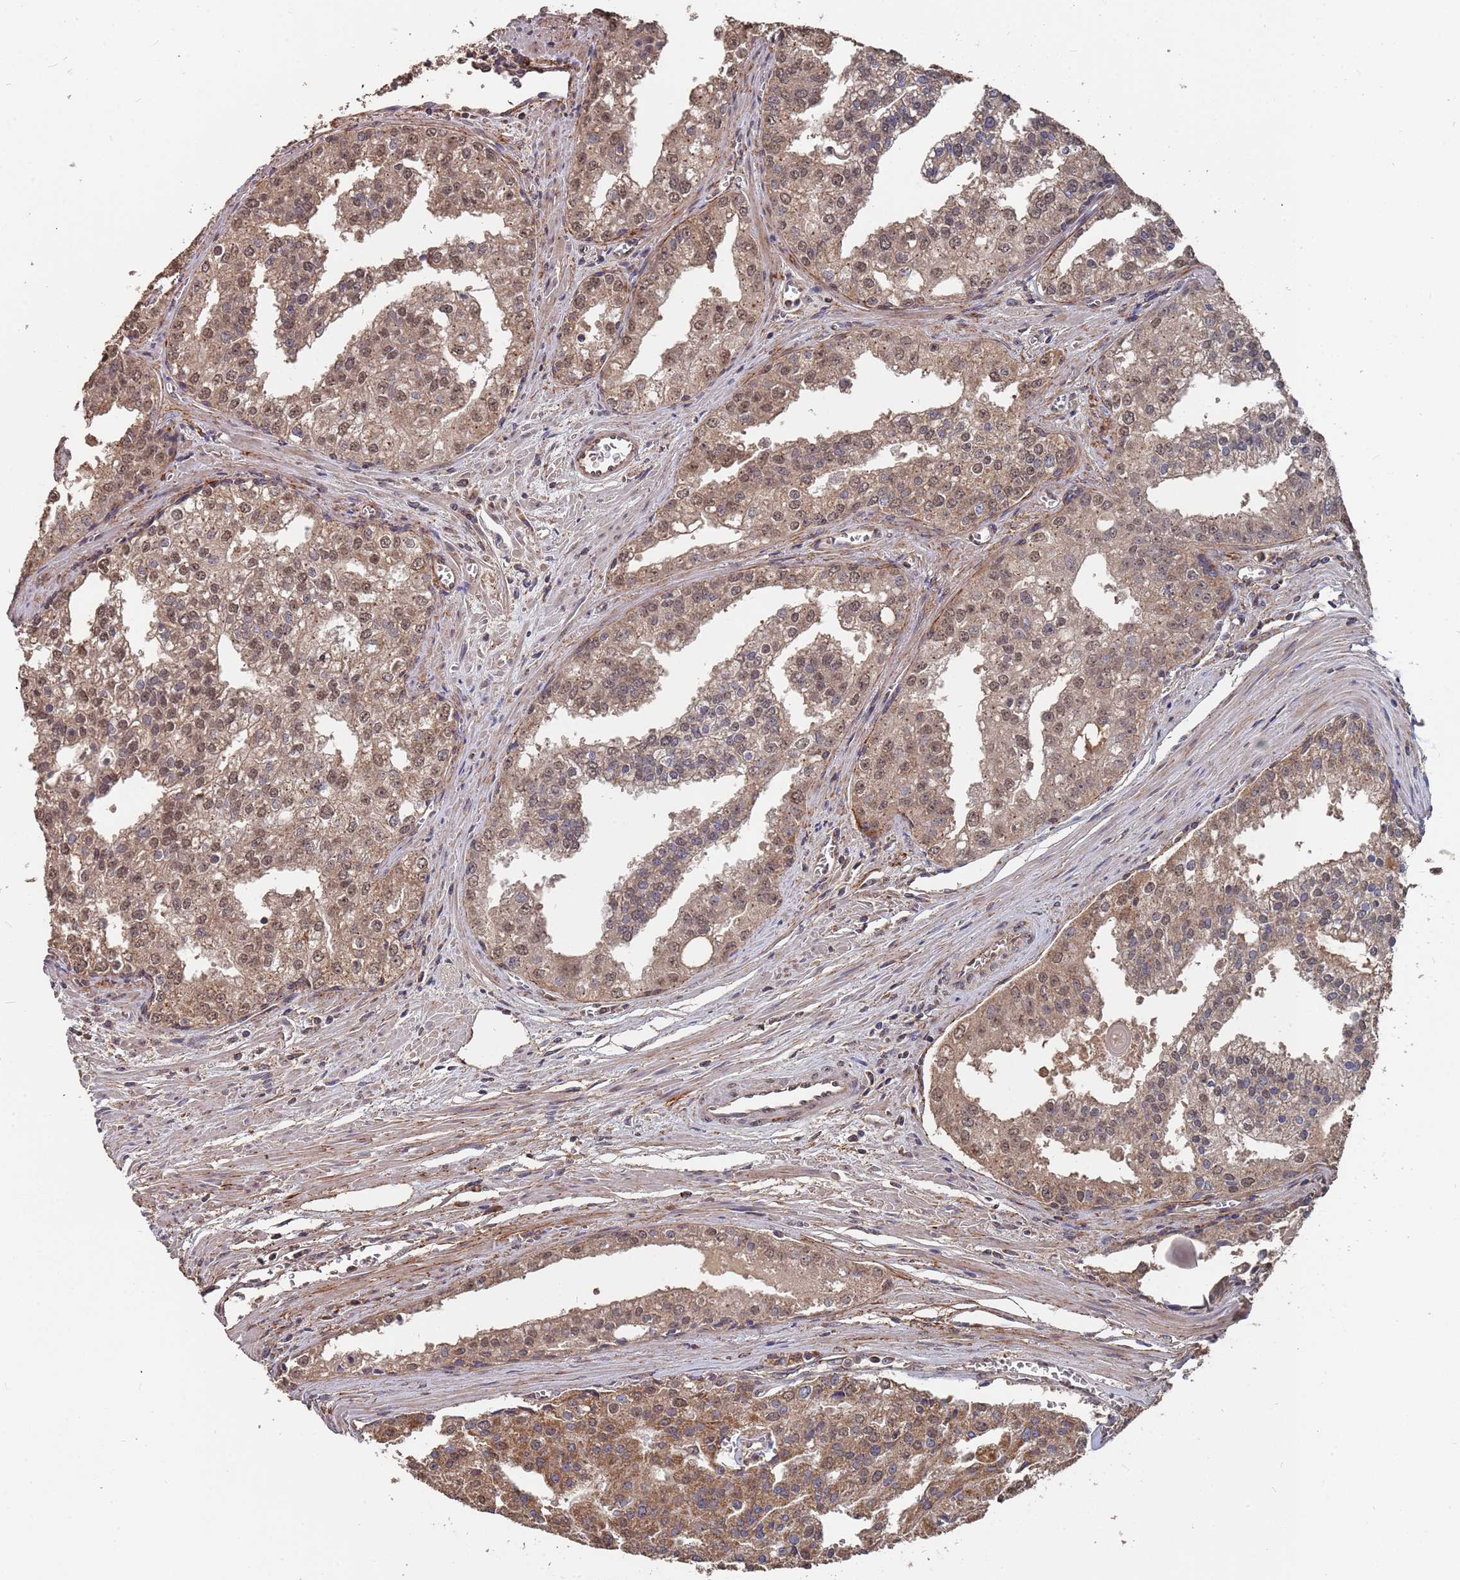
{"staining": {"intensity": "moderate", "quantity": ">75%", "location": "cytoplasmic/membranous,nuclear"}, "tissue": "prostate cancer", "cell_type": "Tumor cells", "image_type": "cancer", "snomed": [{"axis": "morphology", "description": "Adenocarcinoma, High grade"}, {"axis": "topography", "description": "Prostate"}], "caption": "Protein analysis of prostate cancer tissue shows moderate cytoplasmic/membranous and nuclear staining in approximately >75% of tumor cells. (Stains: DAB (3,3'-diaminobenzidine) in brown, nuclei in blue, Microscopy: brightfield microscopy at high magnification).", "gene": "PRORP", "patient": {"sex": "male", "age": 68}}